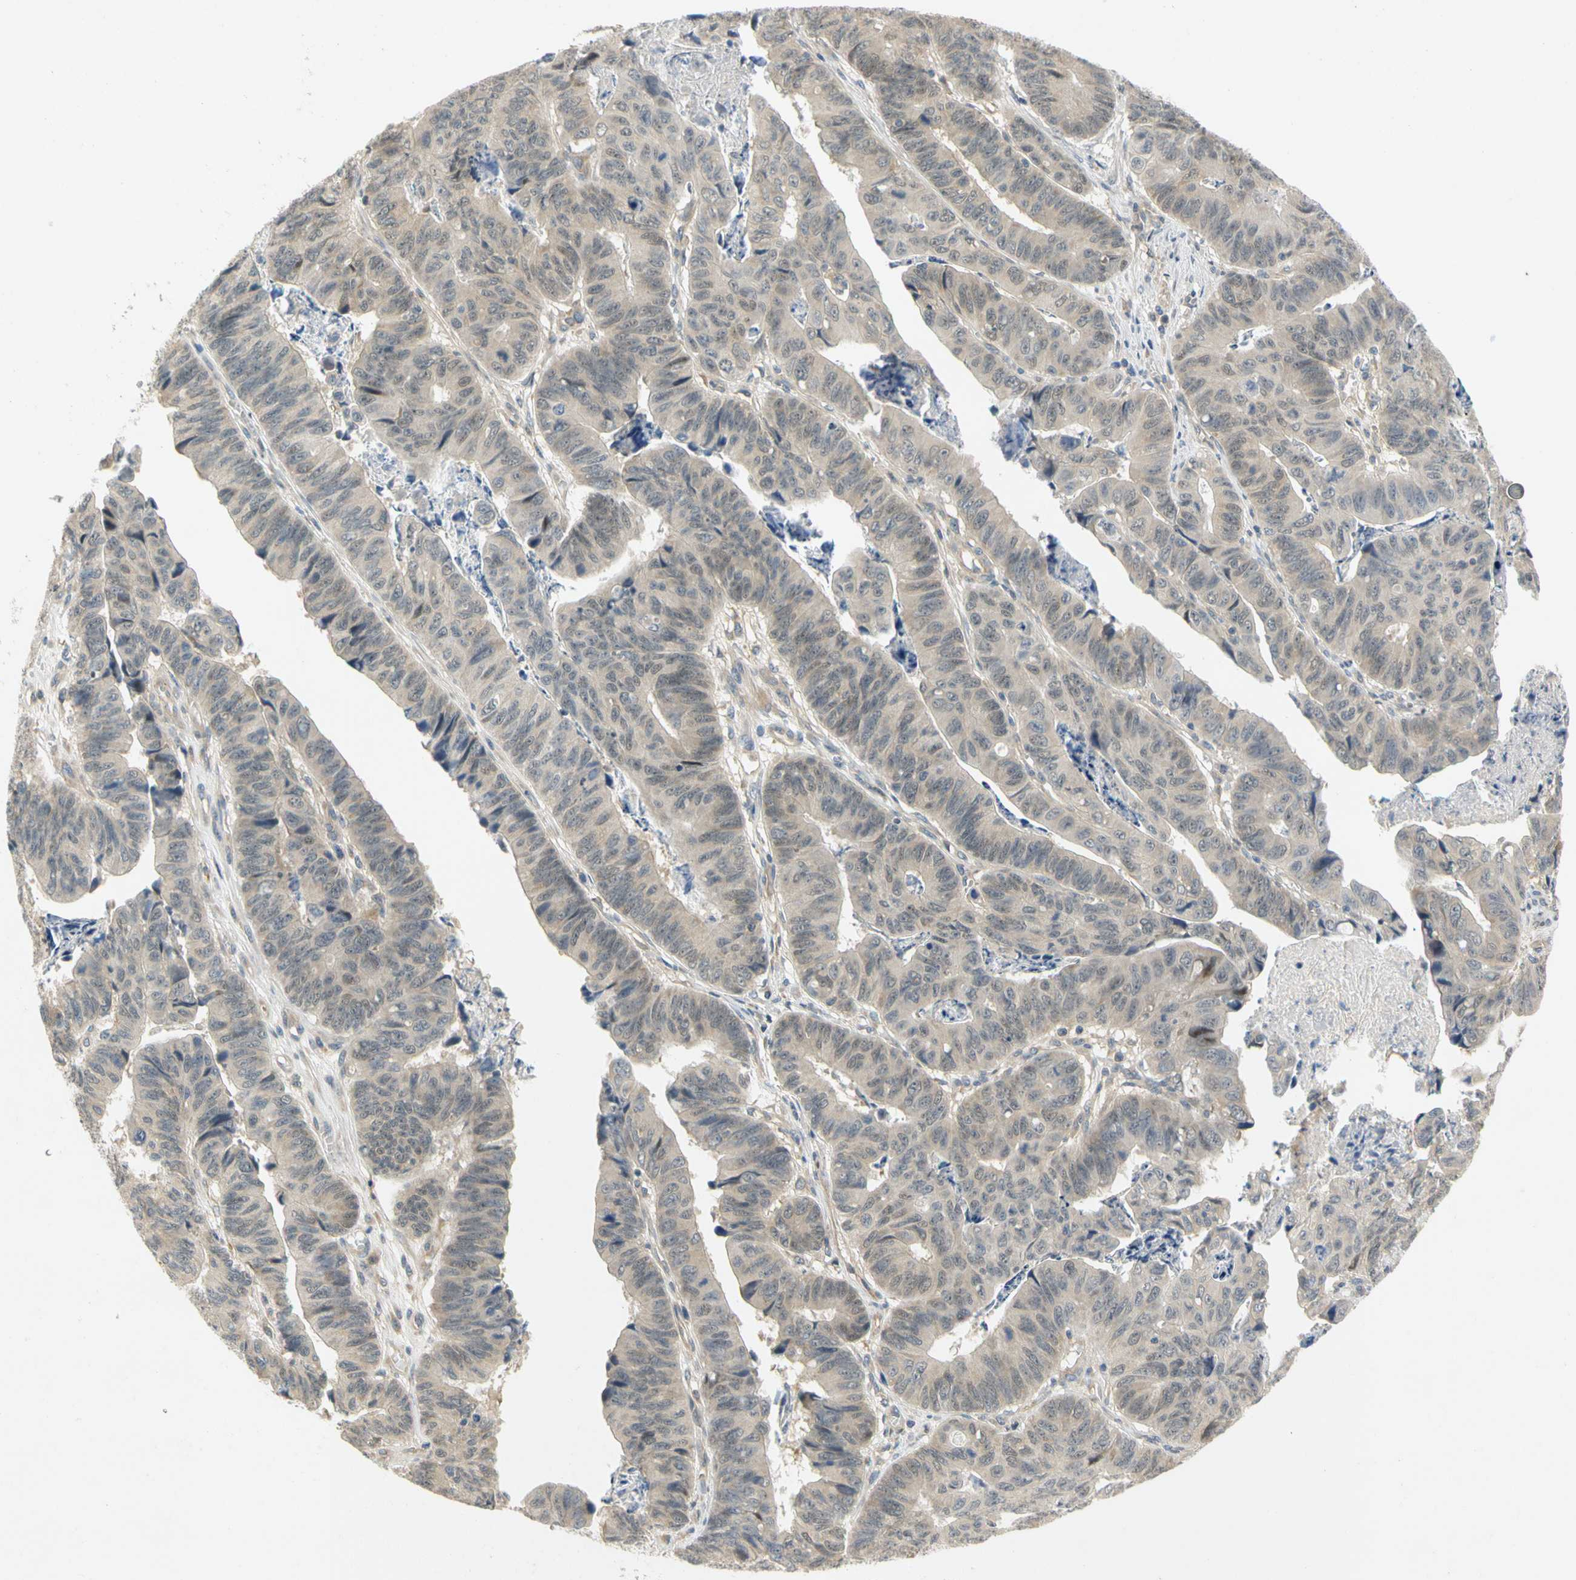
{"staining": {"intensity": "weak", "quantity": "25%-75%", "location": "cytoplasmic/membranous"}, "tissue": "stomach cancer", "cell_type": "Tumor cells", "image_type": "cancer", "snomed": [{"axis": "morphology", "description": "Adenocarcinoma, NOS"}, {"axis": "topography", "description": "Stomach, lower"}], "caption": "Weak cytoplasmic/membranous protein positivity is present in approximately 25%-75% of tumor cells in adenocarcinoma (stomach).", "gene": "GATD1", "patient": {"sex": "male", "age": 77}}